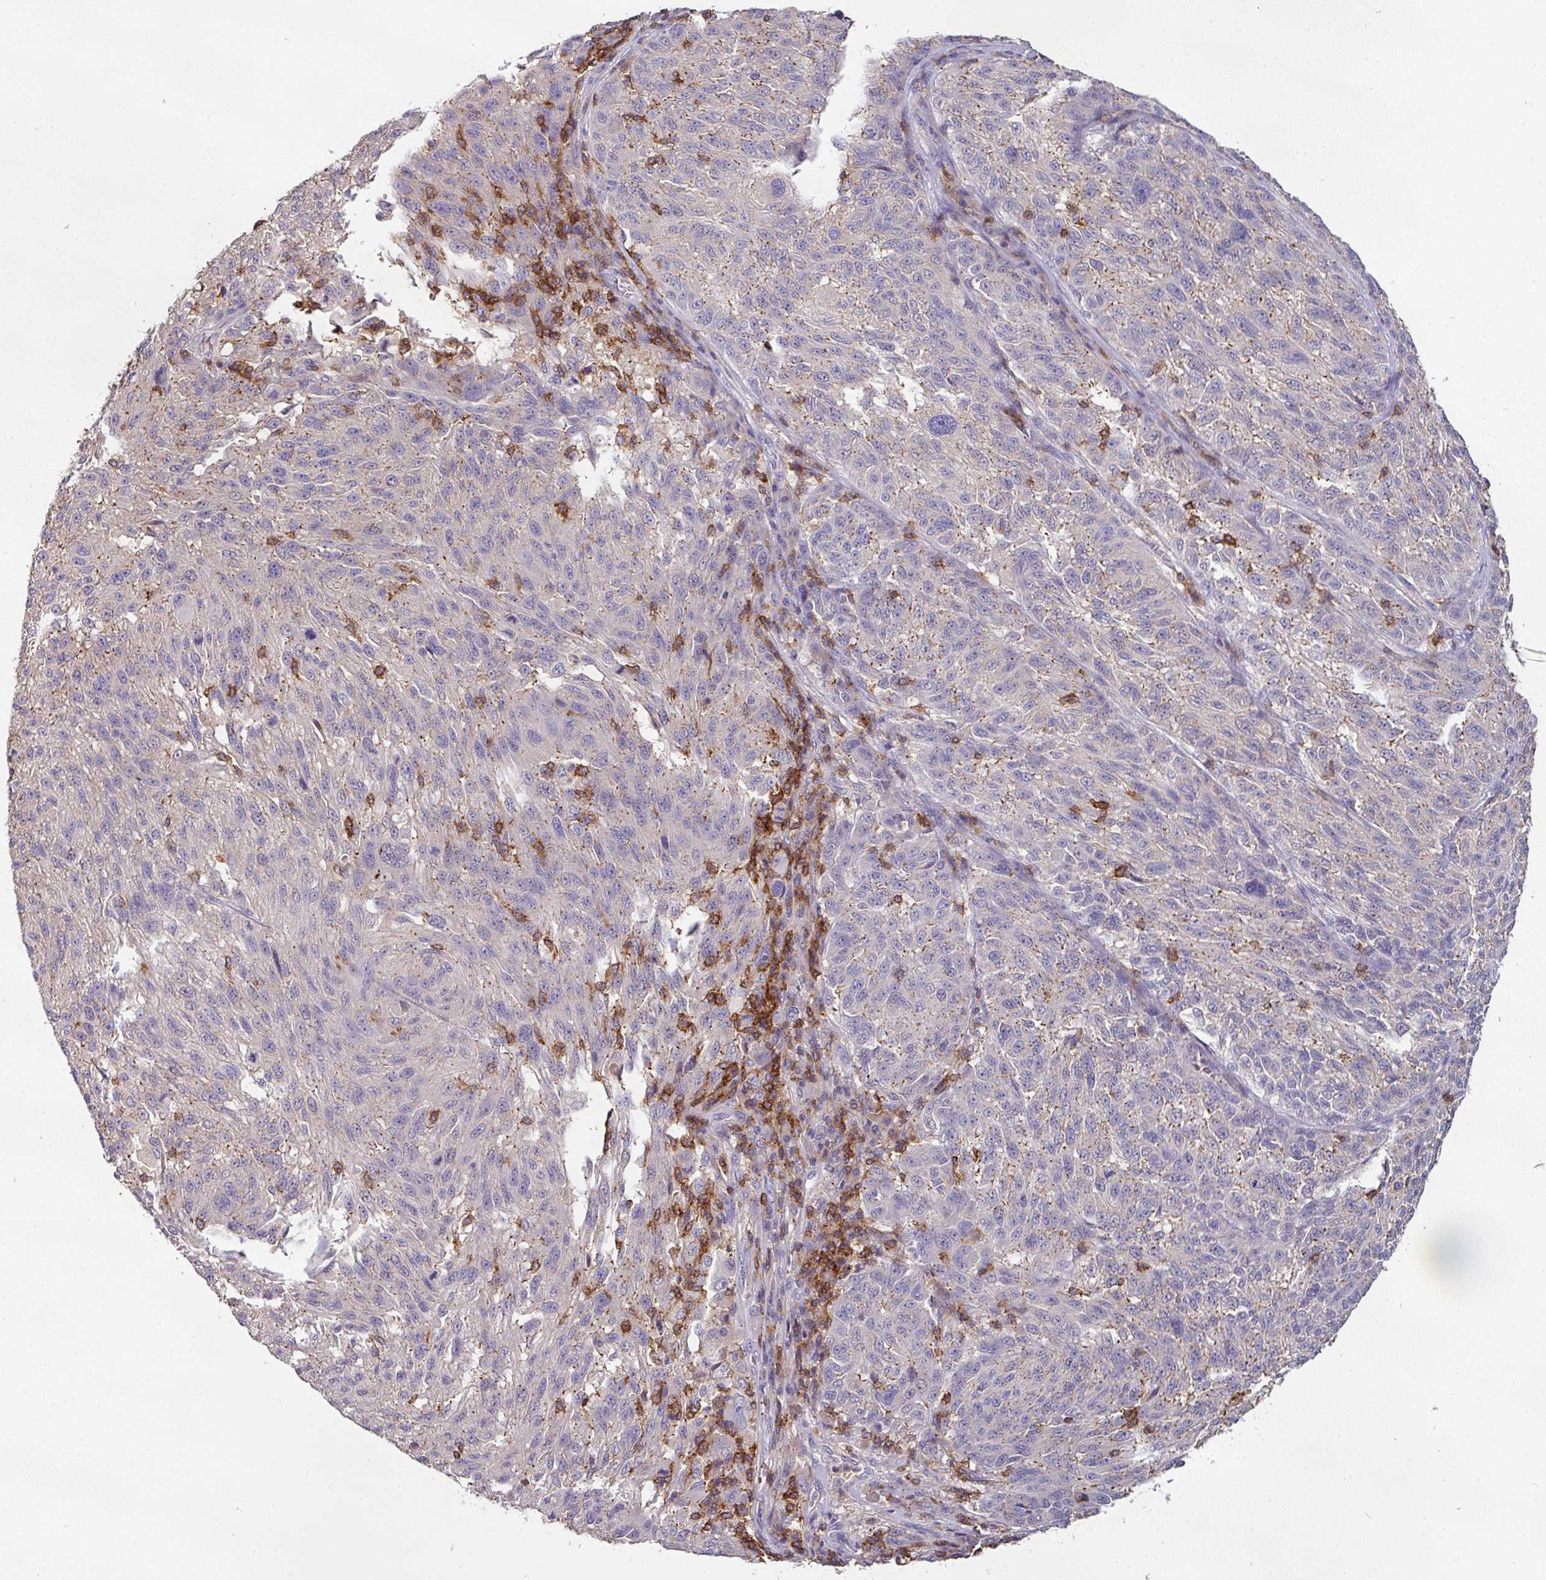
{"staining": {"intensity": "negative", "quantity": "none", "location": "none"}, "tissue": "melanoma", "cell_type": "Tumor cells", "image_type": "cancer", "snomed": [{"axis": "morphology", "description": "Malignant melanoma, NOS"}, {"axis": "topography", "description": "Skin"}], "caption": "There is no significant expression in tumor cells of malignant melanoma. The staining was performed using DAB to visualize the protein expression in brown, while the nuclei were stained in blue with hematoxylin (Magnification: 20x).", "gene": "CD3G", "patient": {"sex": "male", "age": 53}}